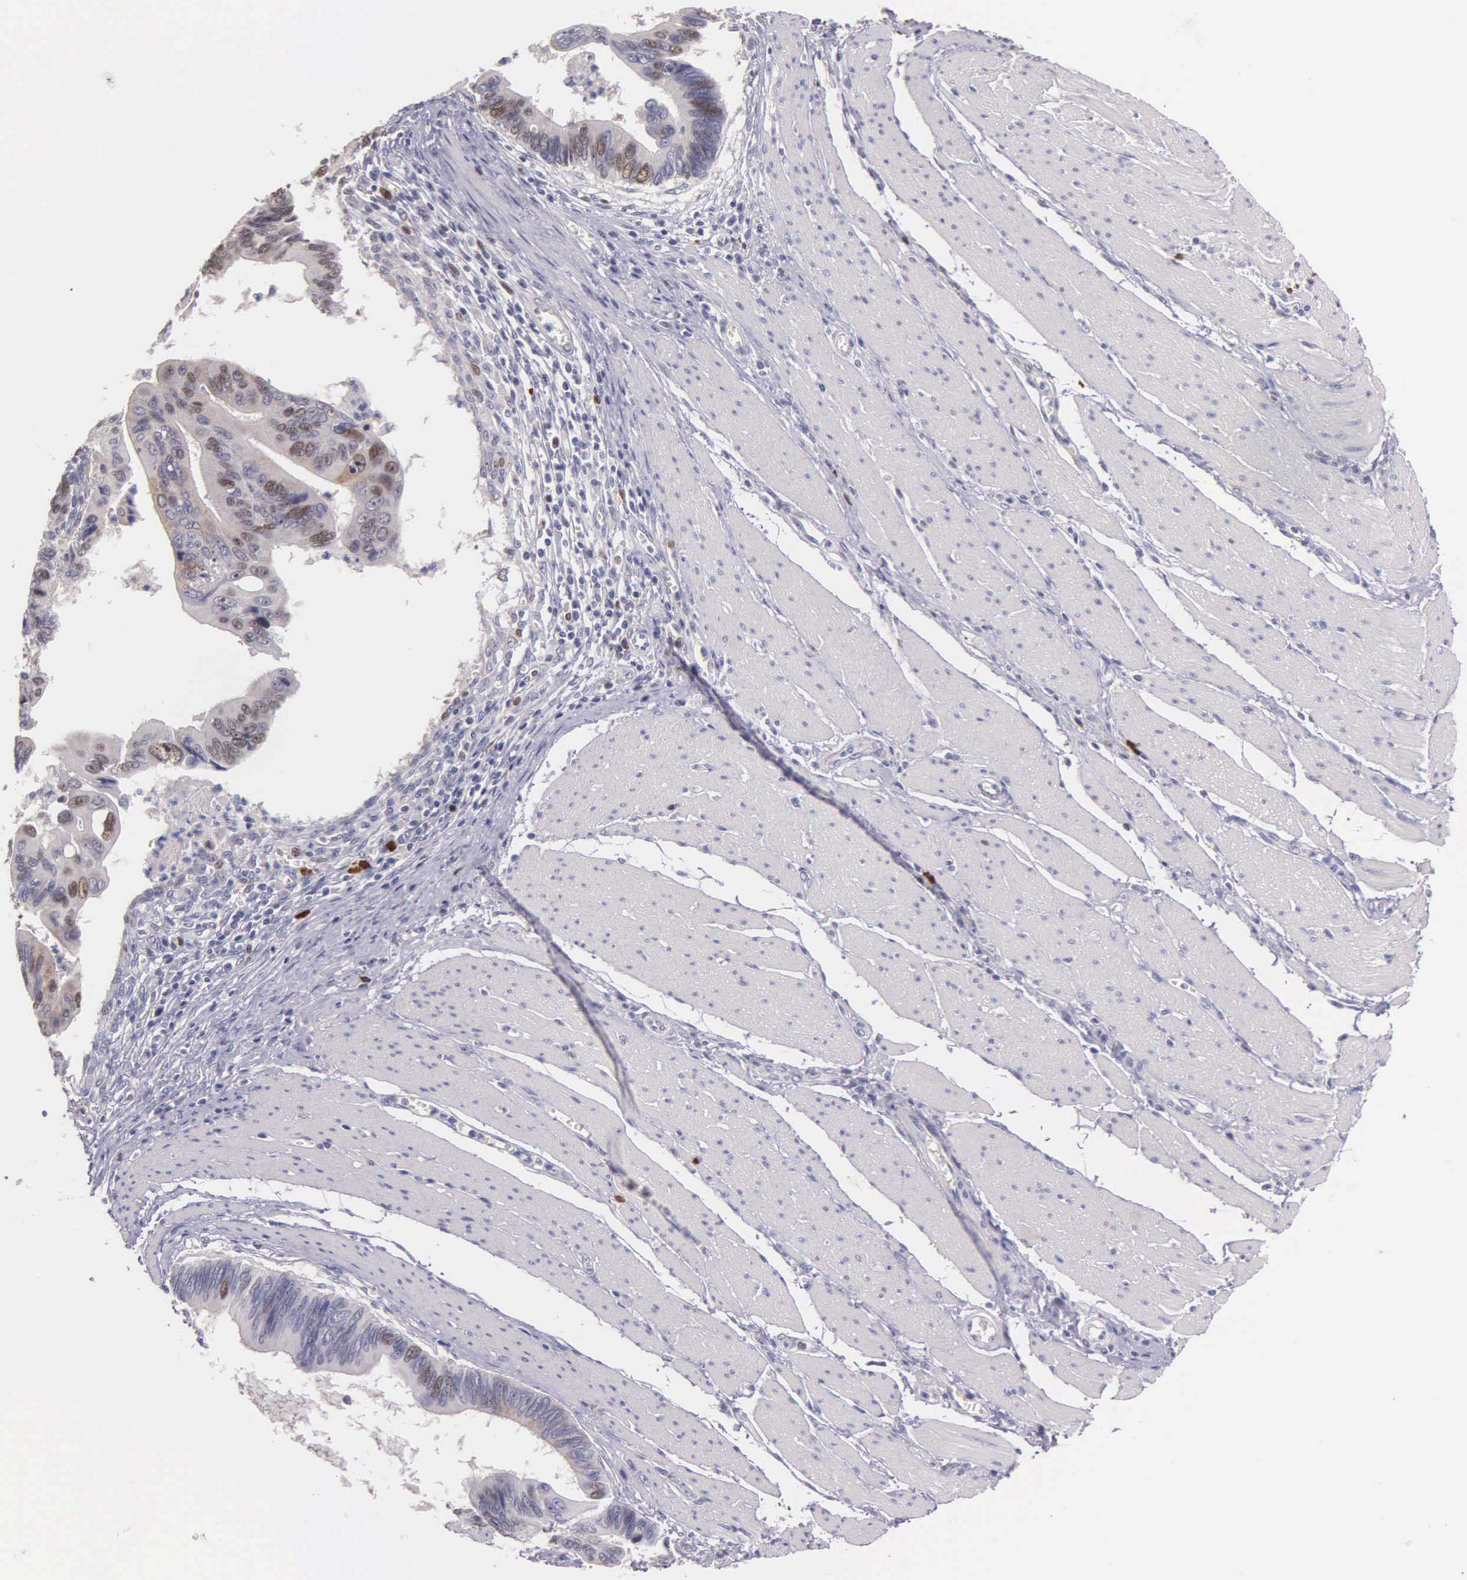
{"staining": {"intensity": "weak", "quantity": "<25%", "location": "nuclear"}, "tissue": "pancreatic cancer", "cell_type": "Tumor cells", "image_type": "cancer", "snomed": [{"axis": "morphology", "description": "Adenocarcinoma, NOS"}, {"axis": "topography", "description": "Pancreas"}], "caption": "The image demonstrates no staining of tumor cells in adenocarcinoma (pancreatic).", "gene": "MCM5", "patient": {"sex": "female", "age": 70}}